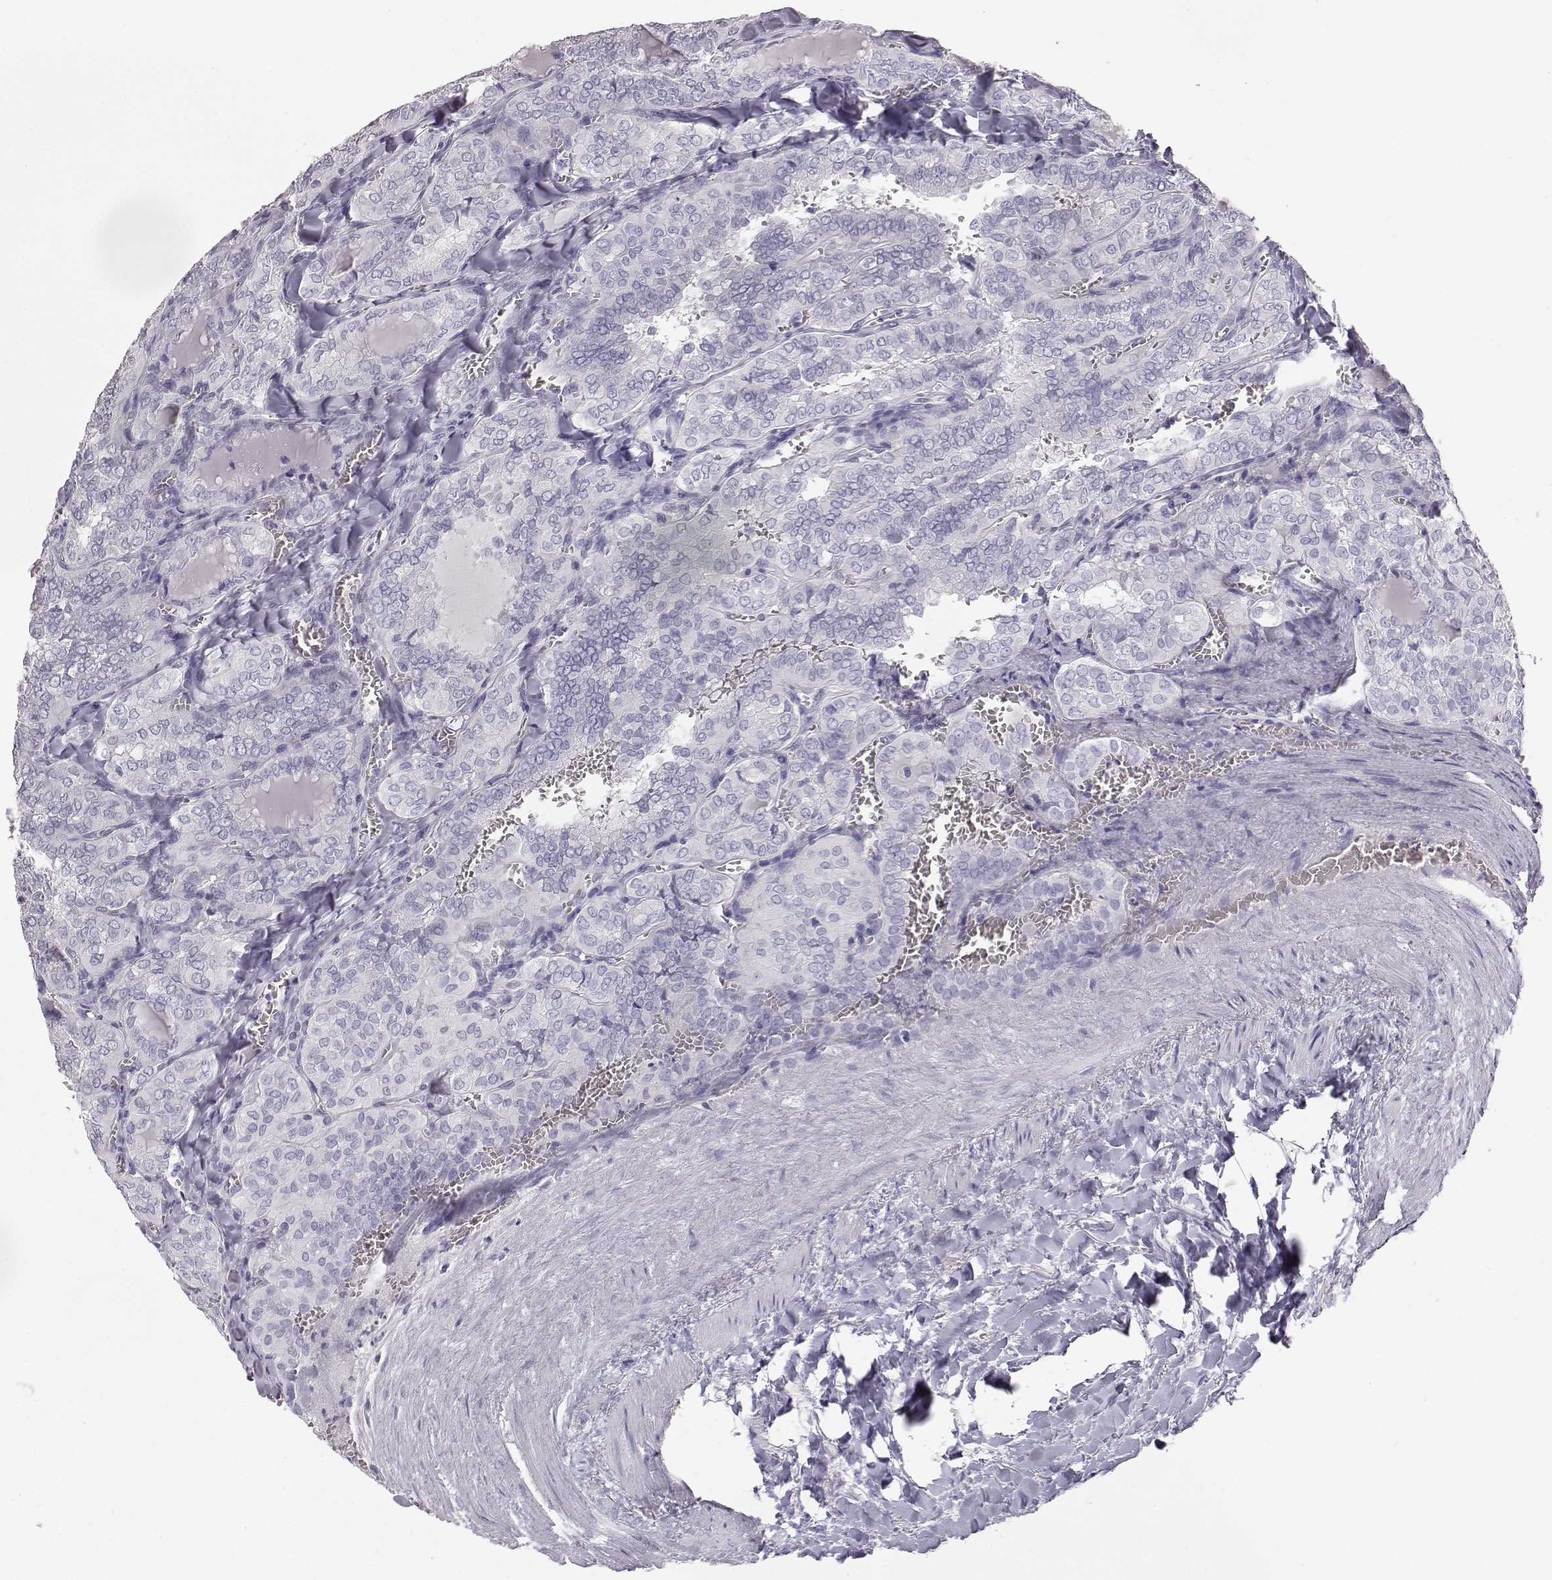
{"staining": {"intensity": "negative", "quantity": "none", "location": "none"}, "tissue": "thyroid cancer", "cell_type": "Tumor cells", "image_type": "cancer", "snomed": [{"axis": "morphology", "description": "Papillary adenocarcinoma, NOS"}, {"axis": "topography", "description": "Thyroid gland"}], "caption": "Thyroid papillary adenocarcinoma stained for a protein using immunohistochemistry (IHC) demonstrates no positivity tumor cells.", "gene": "KRT33A", "patient": {"sex": "female", "age": 41}}